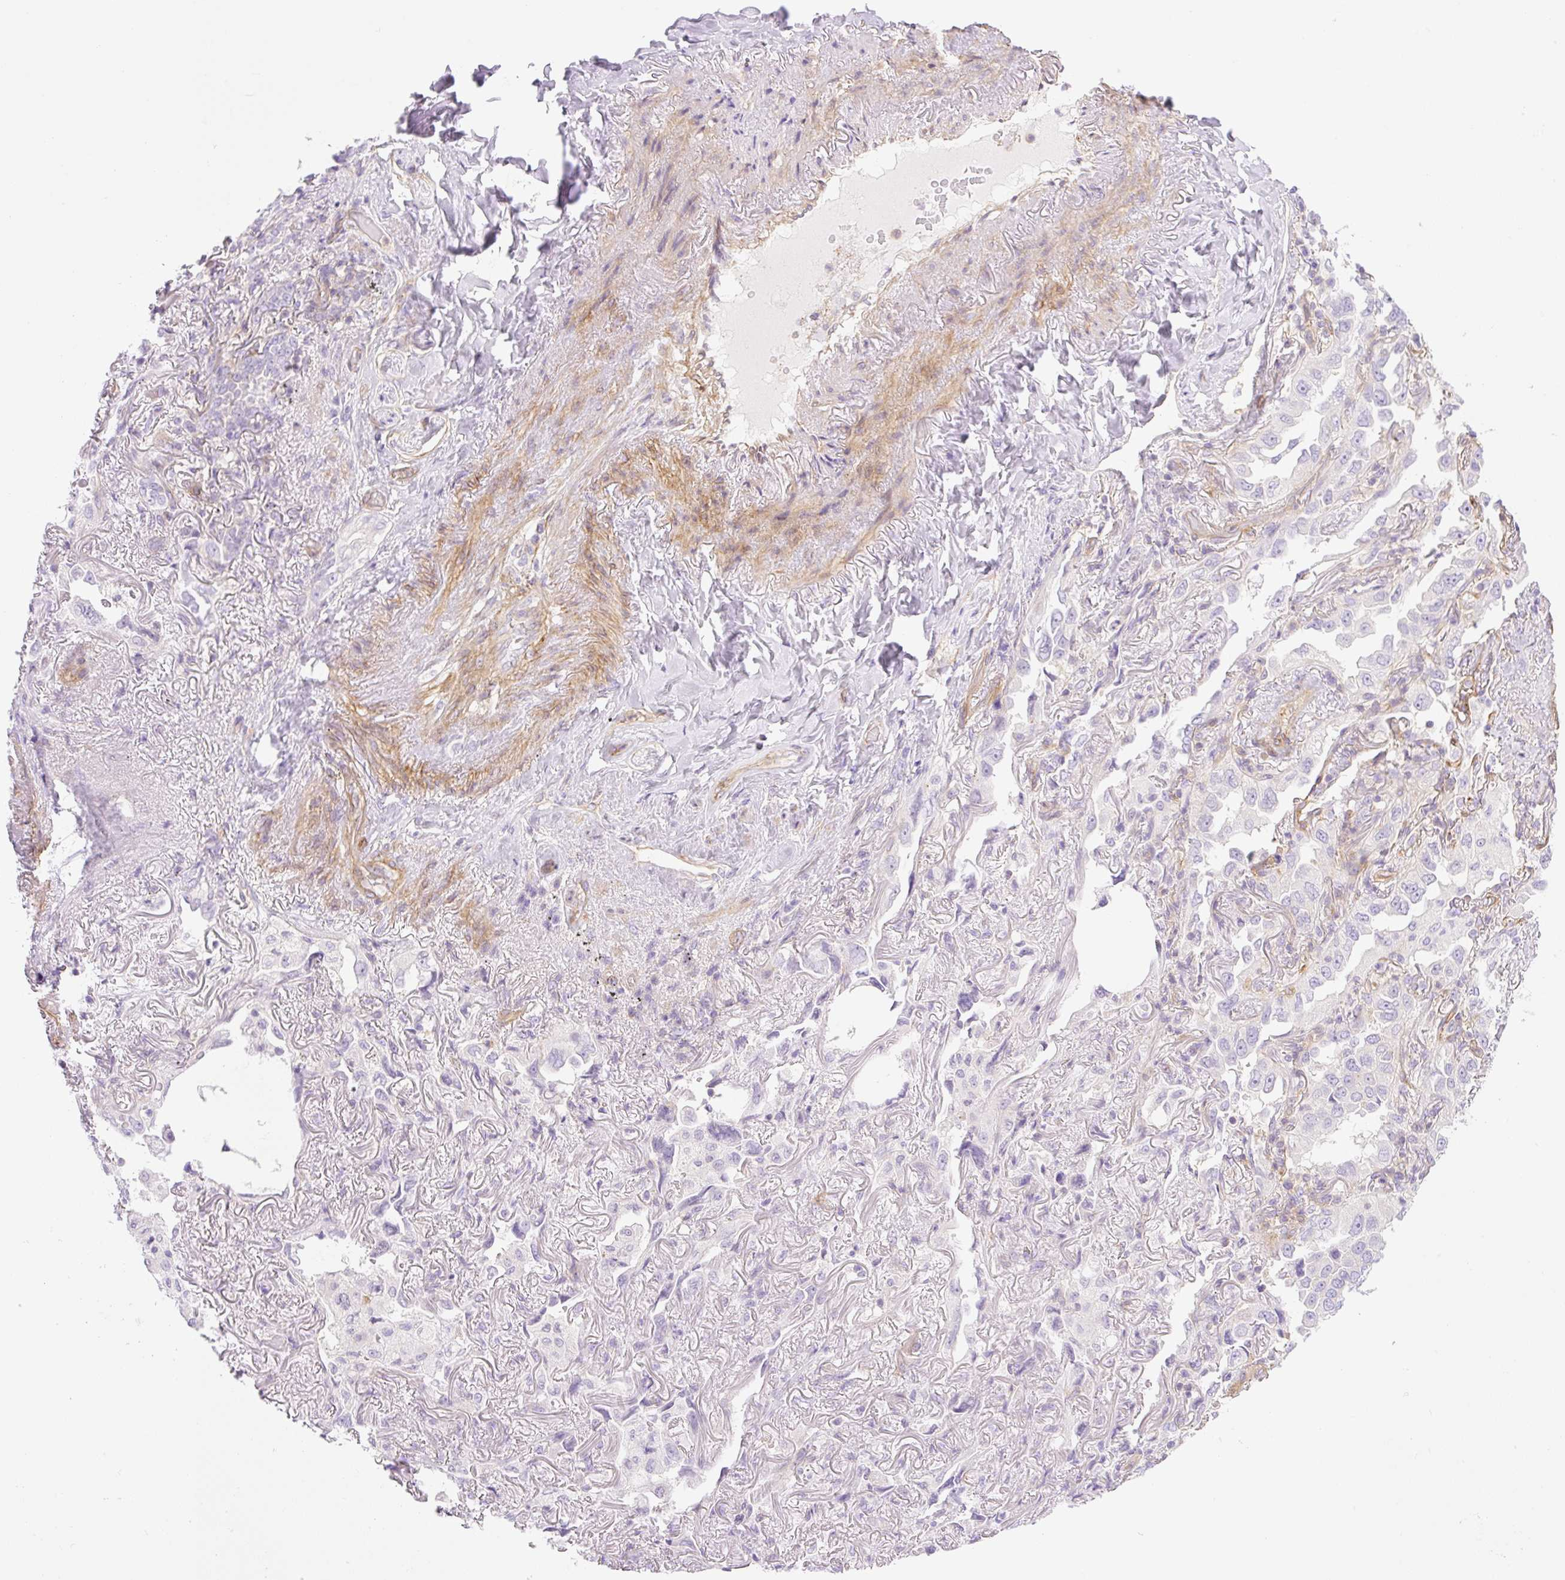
{"staining": {"intensity": "negative", "quantity": "none", "location": "none"}, "tissue": "lung cancer", "cell_type": "Tumor cells", "image_type": "cancer", "snomed": [{"axis": "morphology", "description": "Adenocarcinoma, NOS"}, {"axis": "topography", "description": "Lung"}], "caption": "IHC histopathology image of neoplastic tissue: lung cancer stained with DAB (3,3'-diaminobenzidine) demonstrates no significant protein staining in tumor cells.", "gene": "EHD3", "patient": {"sex": "female", "age": 69}}